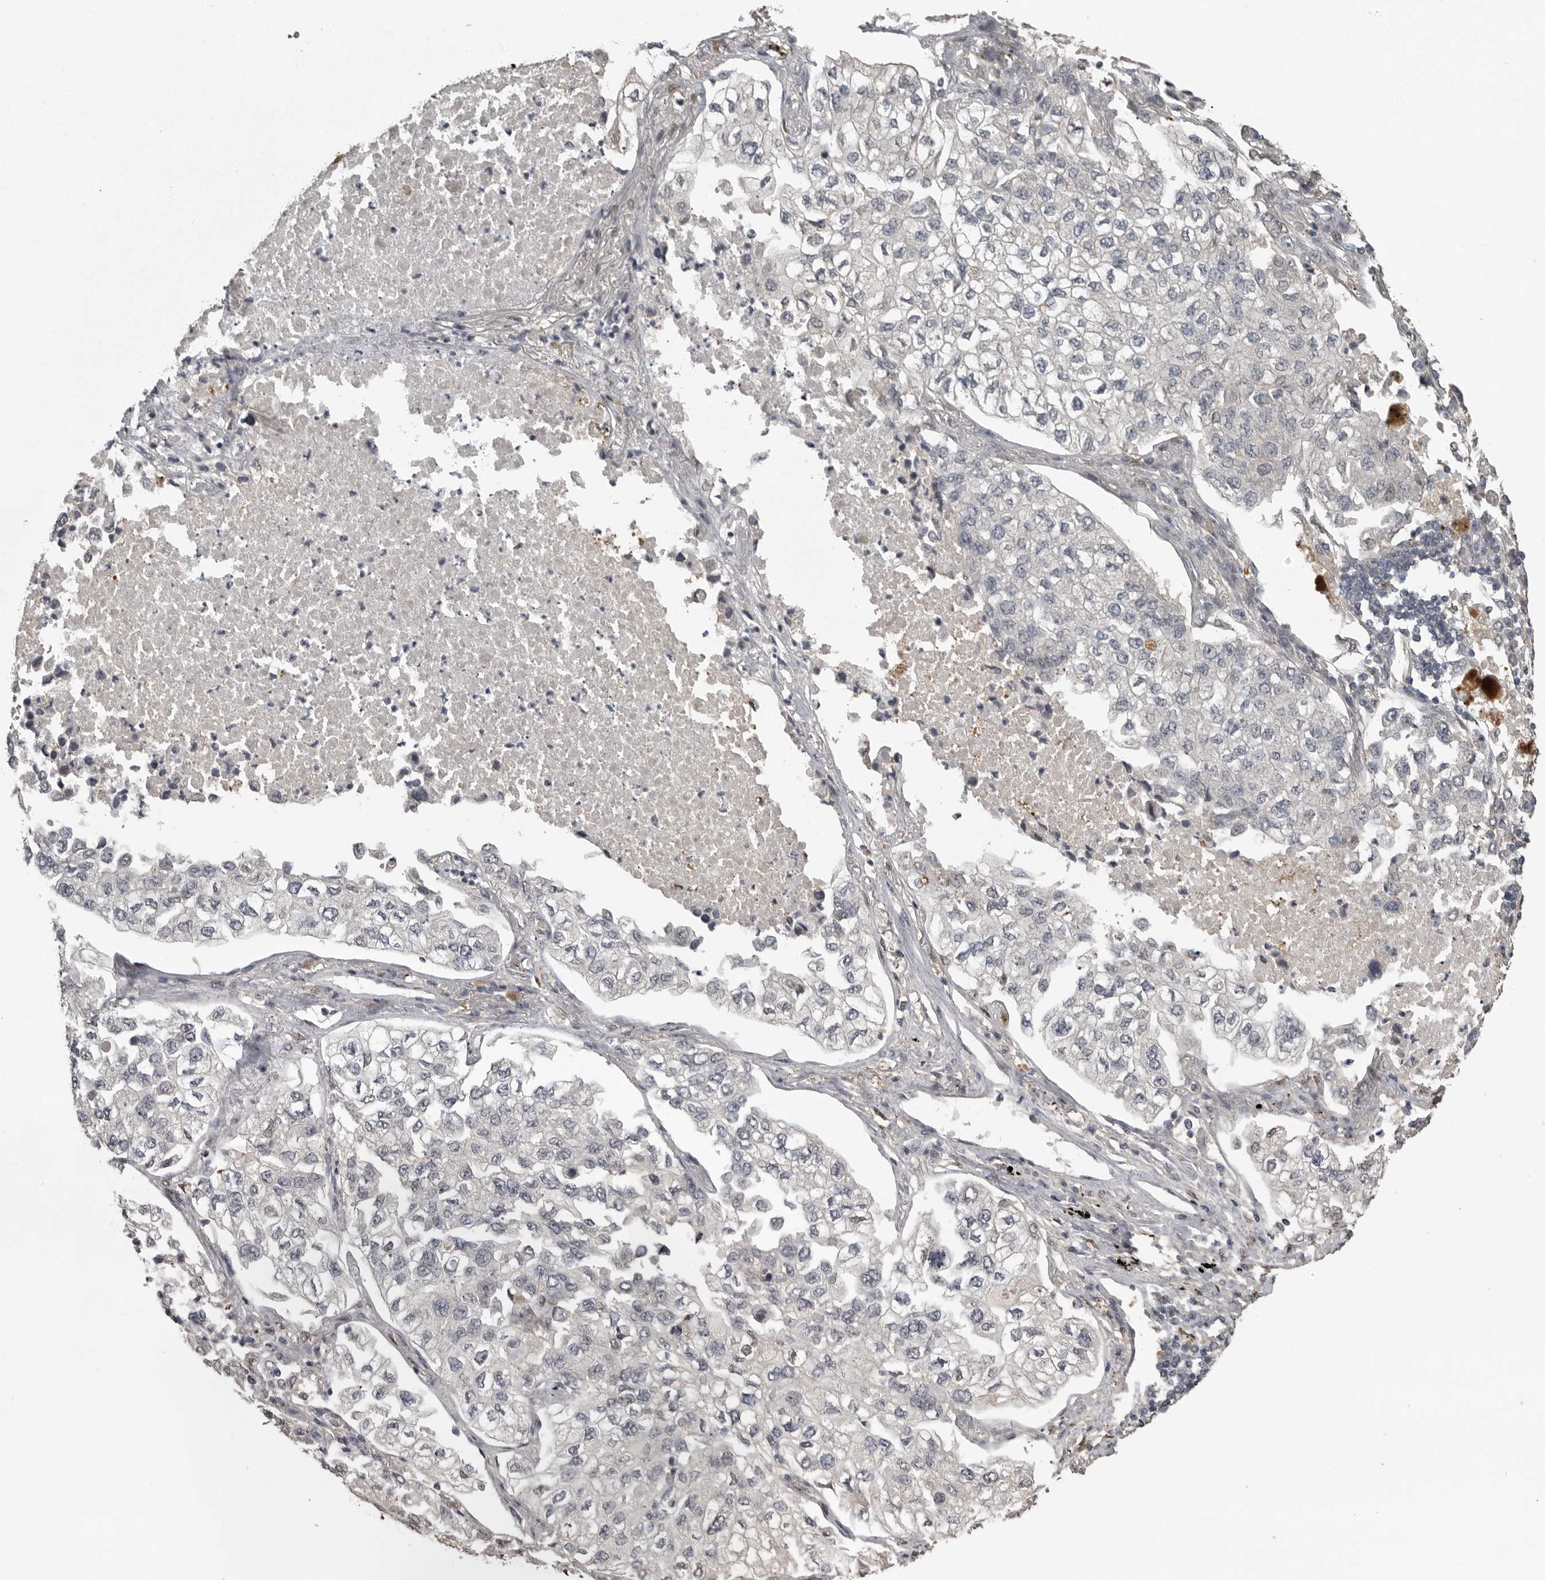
{"staining": {"intensity": "weak", "quantity": "25%-75%", "location": "cytoplasmic/membranous"}, "tissue": "lung cancer", "cell_type": "Tumor cells", "image_type": "cancer", "snomed": [{"axis": "morphology", "description": "Adenocarcinoma, NOS"}, {"axis": "topography", "description": "Lung"}], "caption": "A brown stain shows weak cytoplasmic/membranous positivity of a protein in human lung cancer (adenocarcinoma) tumor cells. (DAB IHC with brightfield microscopy, high magnification).", "gene": "SNX16", "patient": {"sex": "male", "age": 63}}